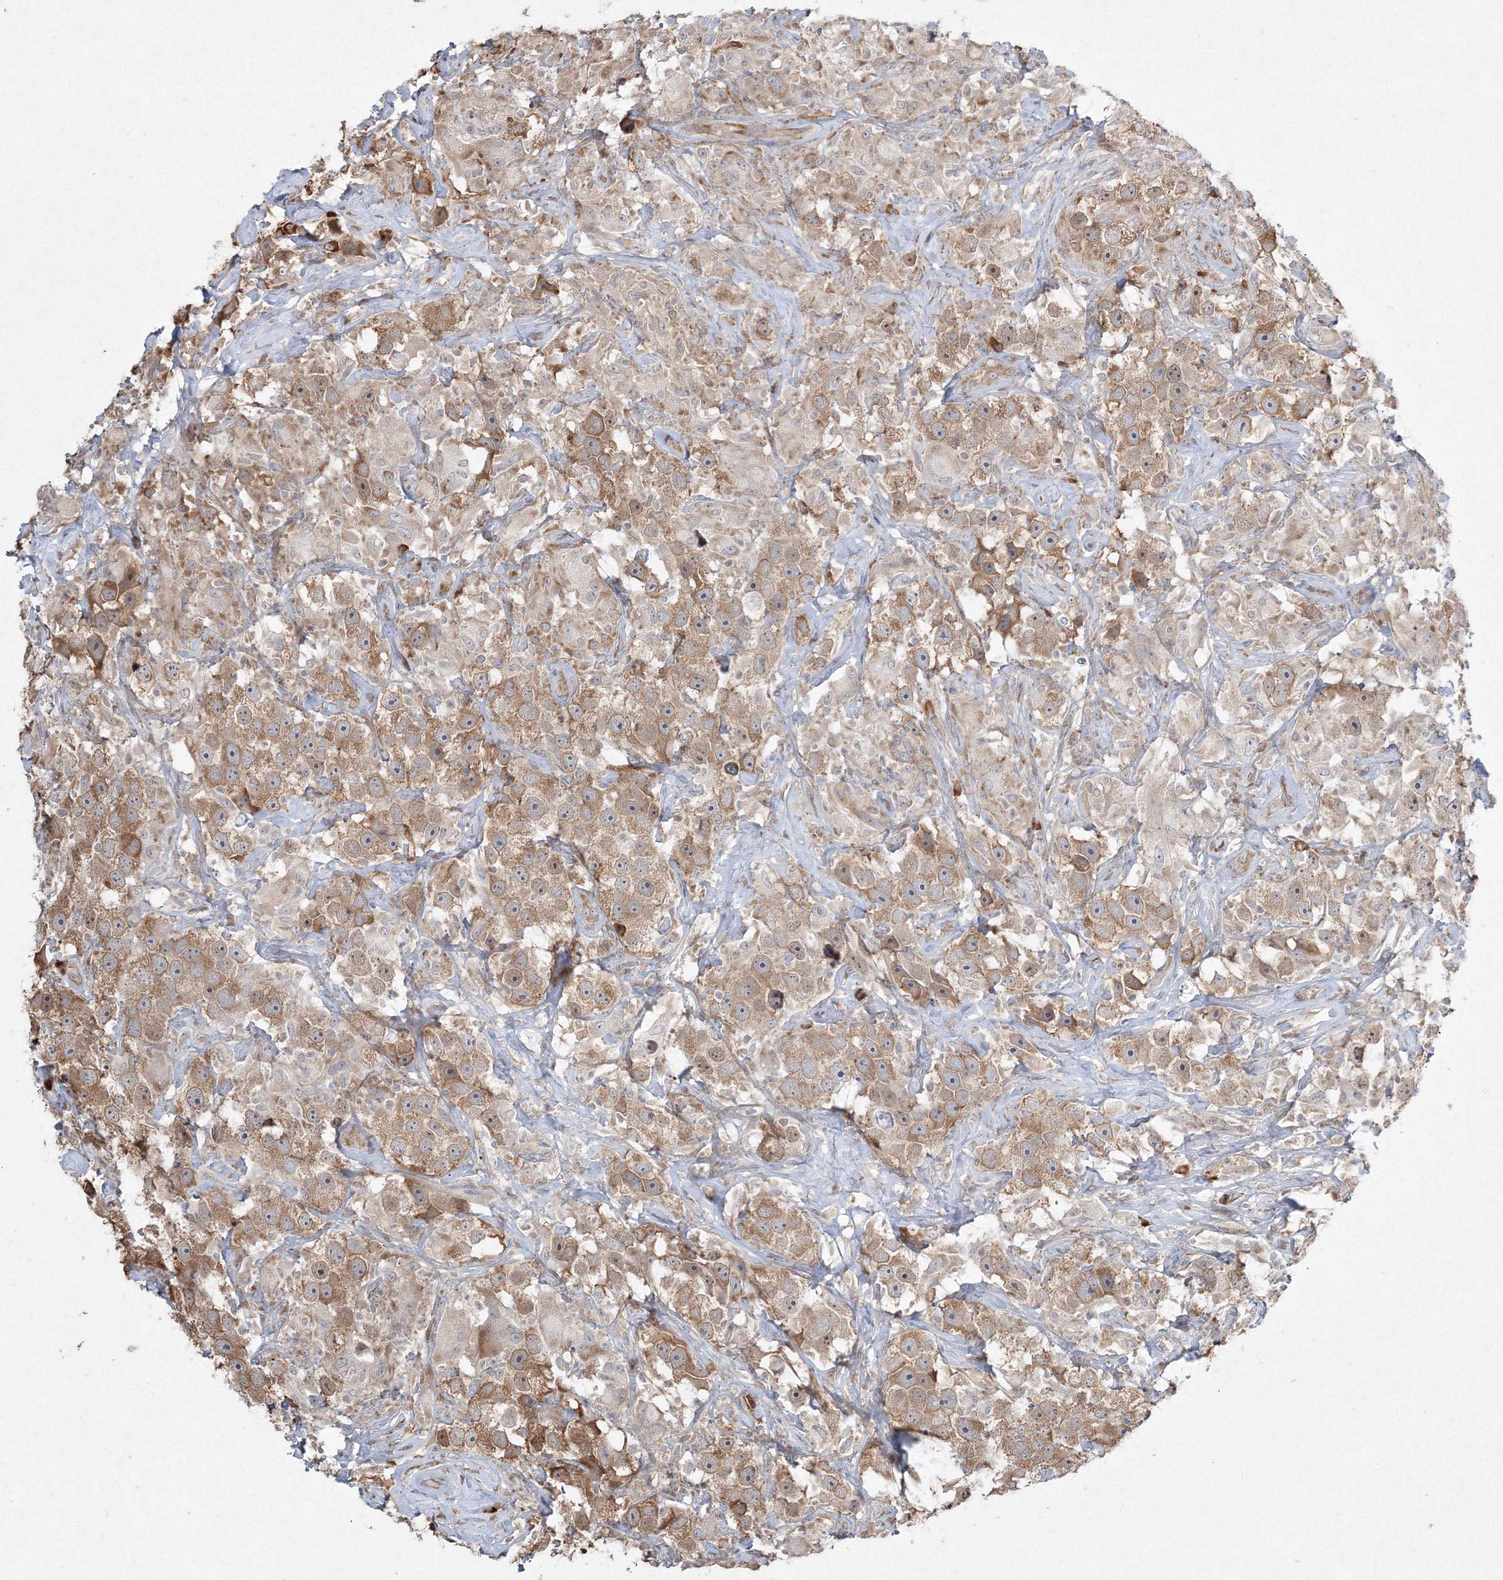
{"staining": {"intensity": "moderate", "quantity": ">75%", "location": "cytoplasmic/membranous"}, "tissue": "testis cancer", "cell_type": "Tumor cells", "image_type": "cancer", "snomed": [{"axis": "morphology", "description": "Seminoma, NOS"}, {"axis": "topography", "description": "Testis"}], "caption": "Testis seminoma was stained to show a protein in brown. There is medium levels of moderate cytoplasmic/membranous expression in about >75% of tumor cells.", "gene": "FBXL8", "patient": {"sex": "male", "age": 49}}